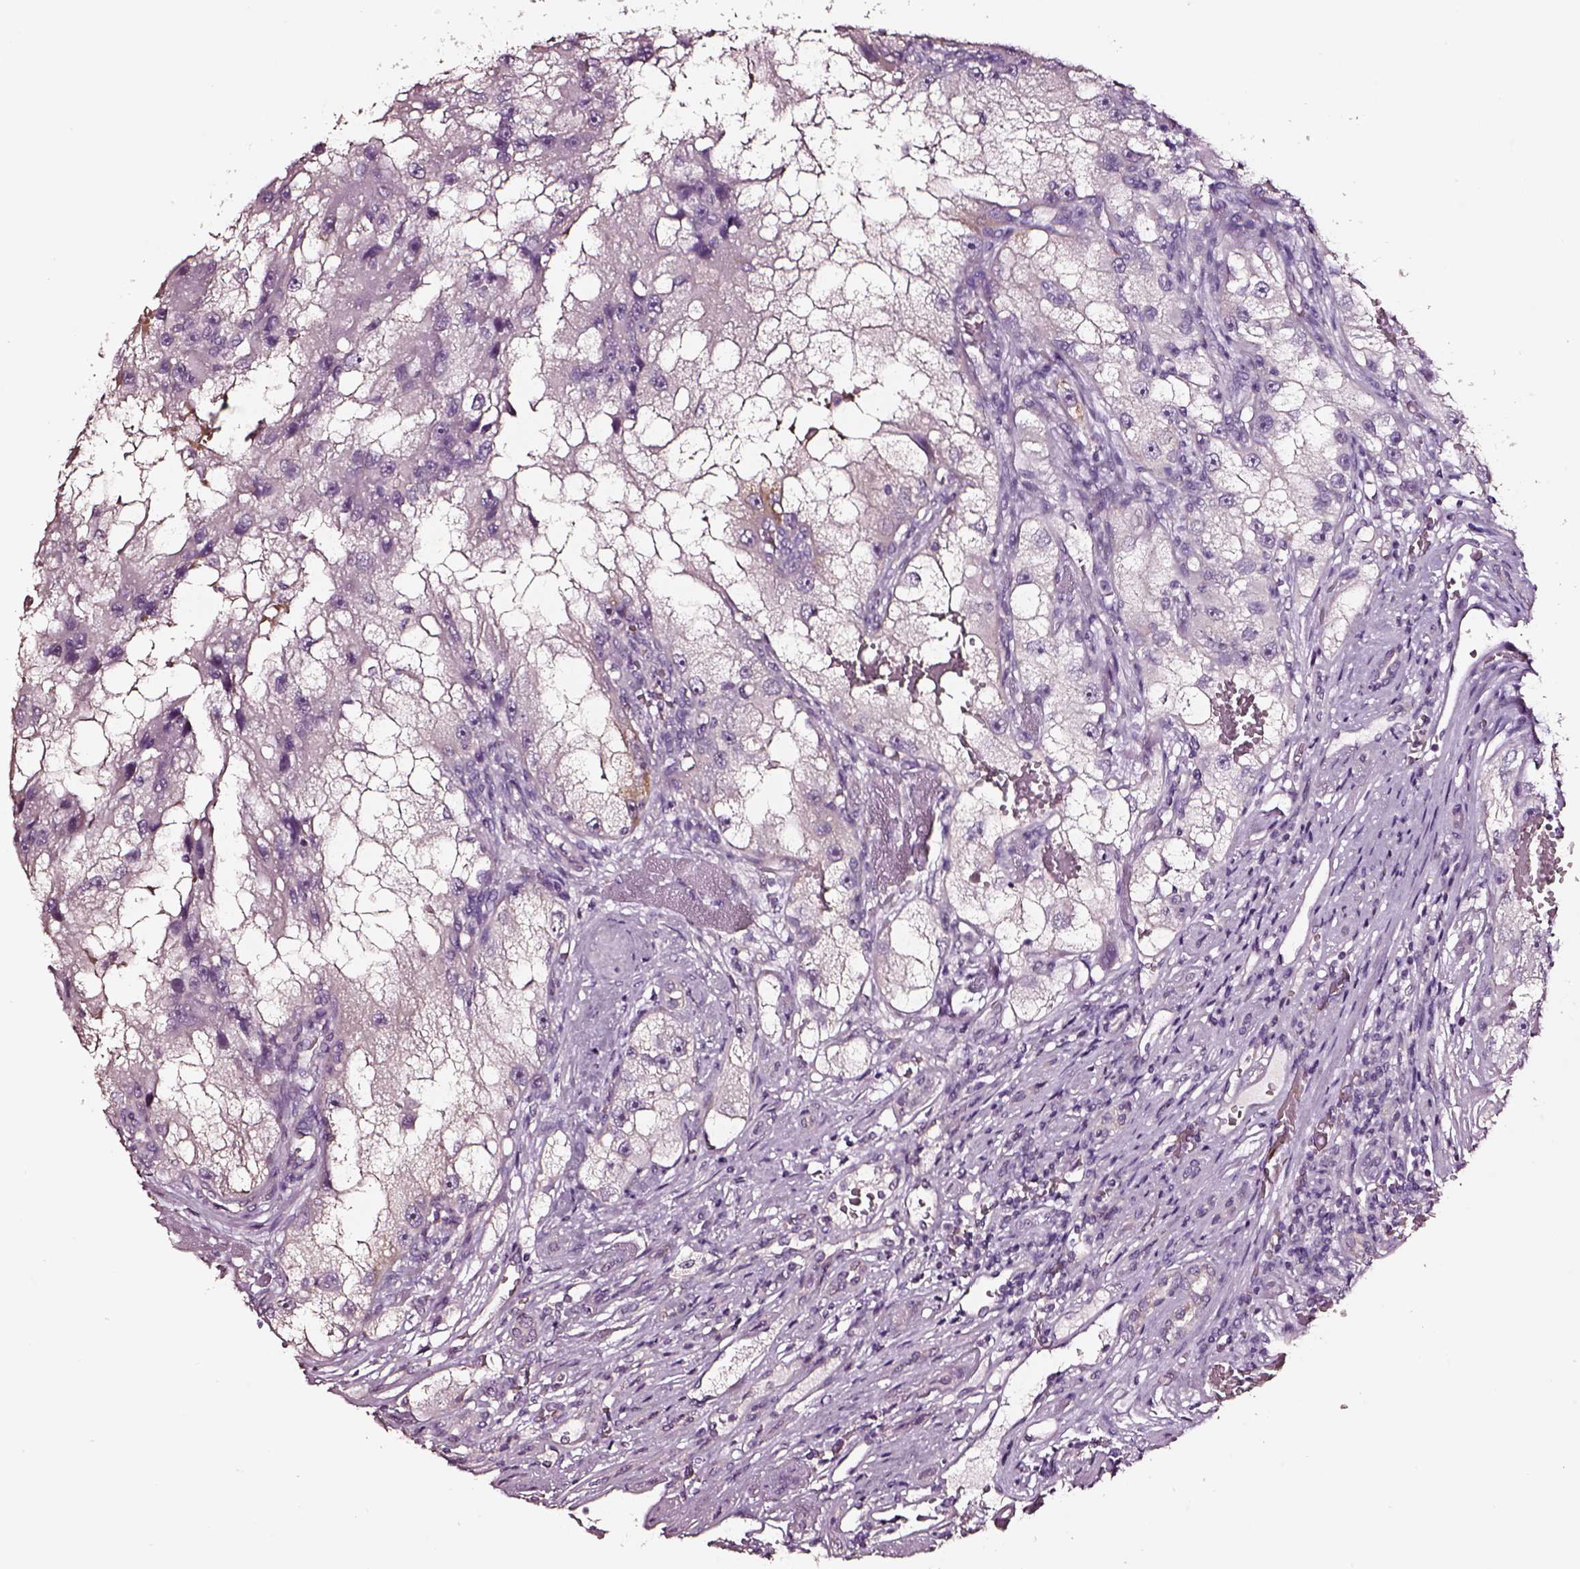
{"staining": {"intensity": "negative", "quantity": "none", "location": "none"}, "tissue": "renal cancer", "cell_type": "Tumor cells", "image_type": "cancer", "snomed": [{"axis": "morphology", "description": "Adenocarcinoma, NOS"}, {"axis": "topography", "description": "Kidney"}], "caption": "This image is of renal cancer (adenocarcinoma) stained with IHC to label a protein in brown with the nuclei are counter-stained blue. There is no positivity in tumor cells. (DAB (3,3'-diaminobenzidine) IHC, high magnification).", "gene": "AADAT", "patient": {"sex": "male", "age": 63}}